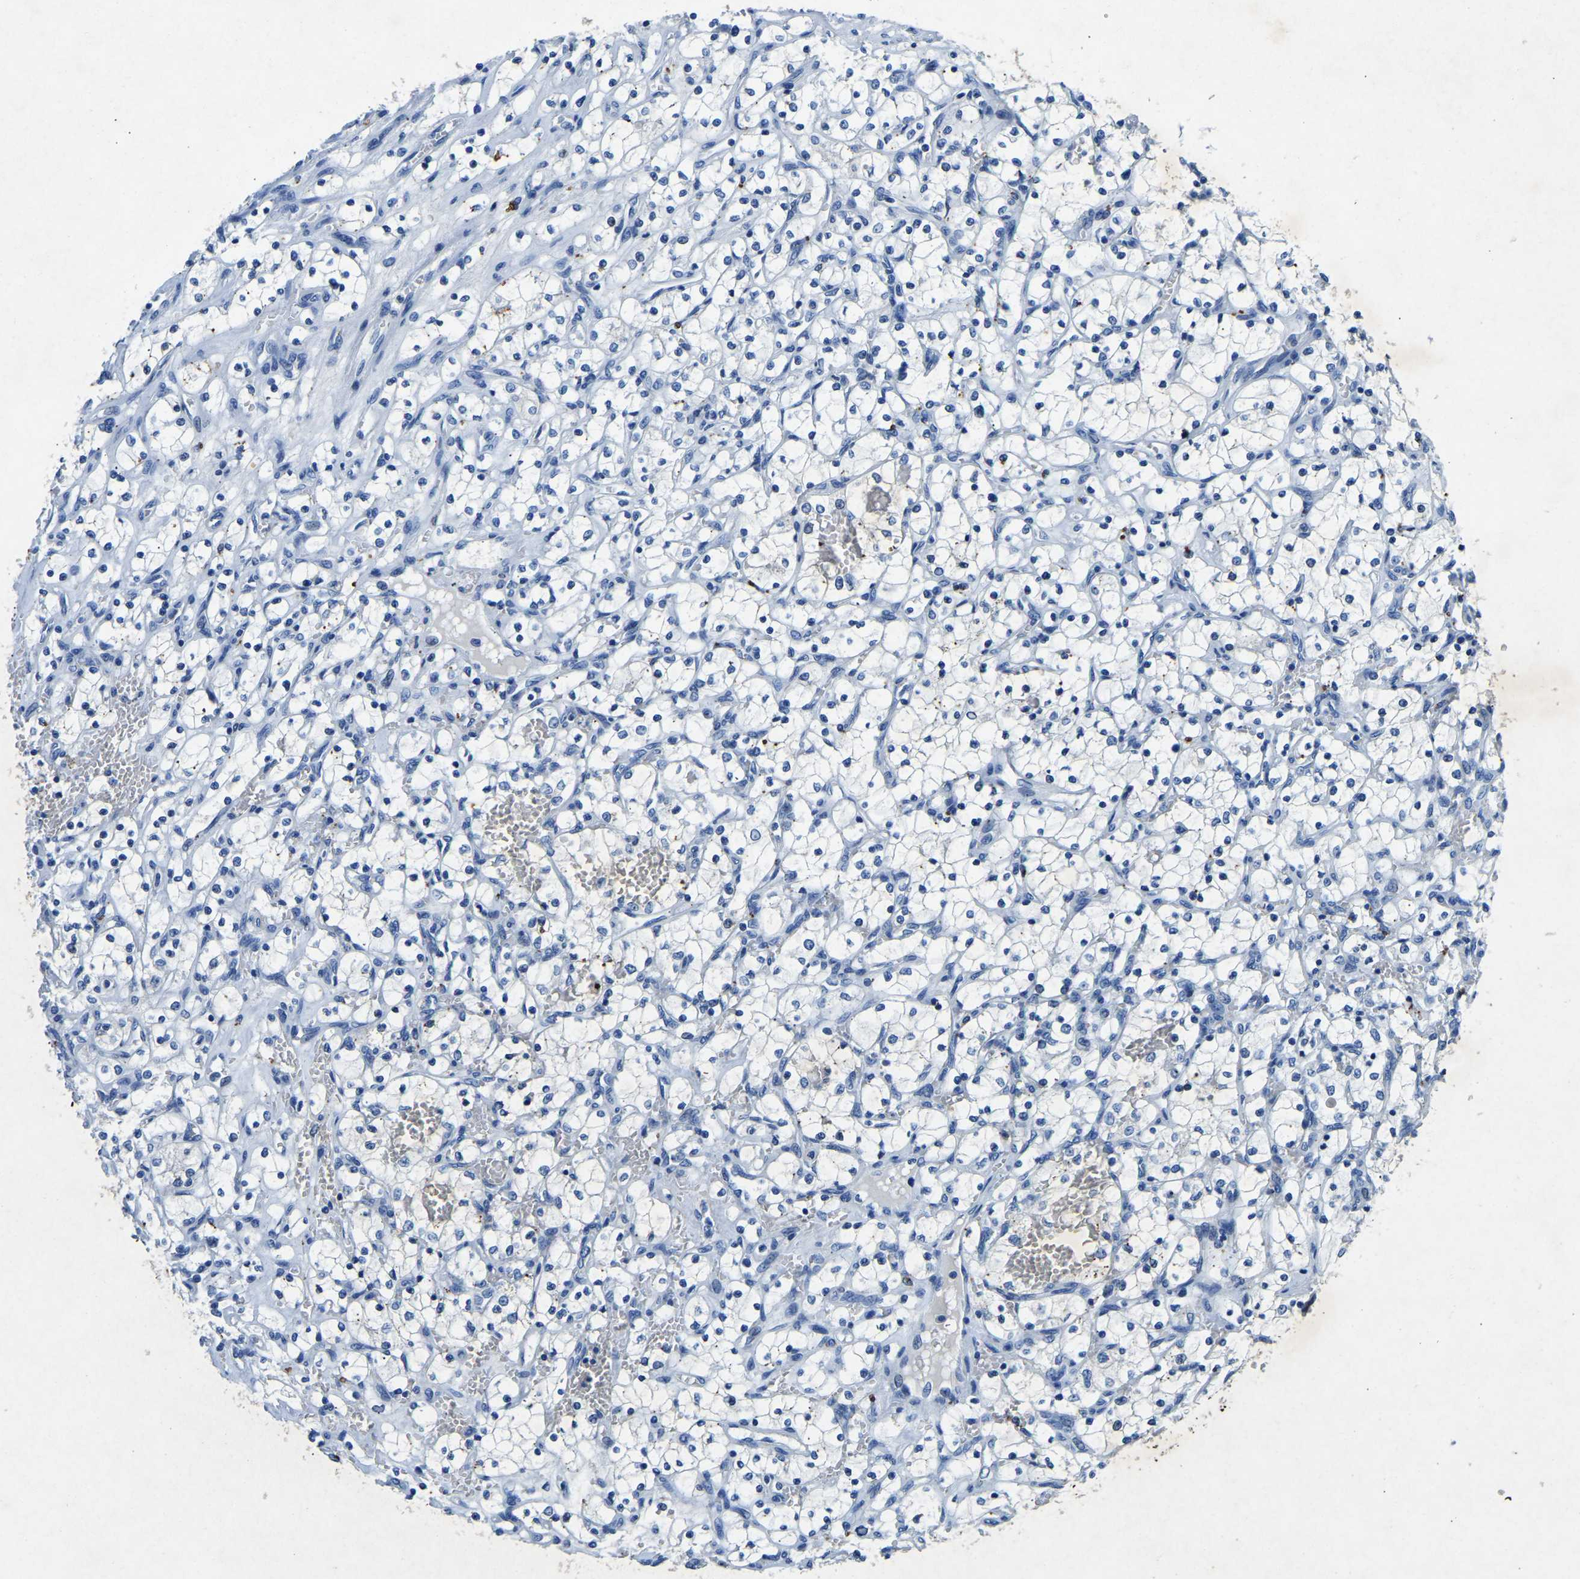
{"staining": {"intensity": "negative", "quantity": "none", "location": "none"}, "tissue": "renal cancer", "cell_type": "Tumor cells", "image_type": "cancer", "snomed": [{"axis": "morphology", "description": "Adenocarcinoma, NOS"}, {"axis": "topography", "description": "Kidney"}], "caption": "A high-resolution photomicrograph shows IHC staining of adenocarcinoma (renal), which shows no significant expression in tumor cells. (DAB immunohistochemistry (IHC) with hematoxylin counter stain).", "gene": "UBN2", "patient": {"sex": "female", "age": 69}}